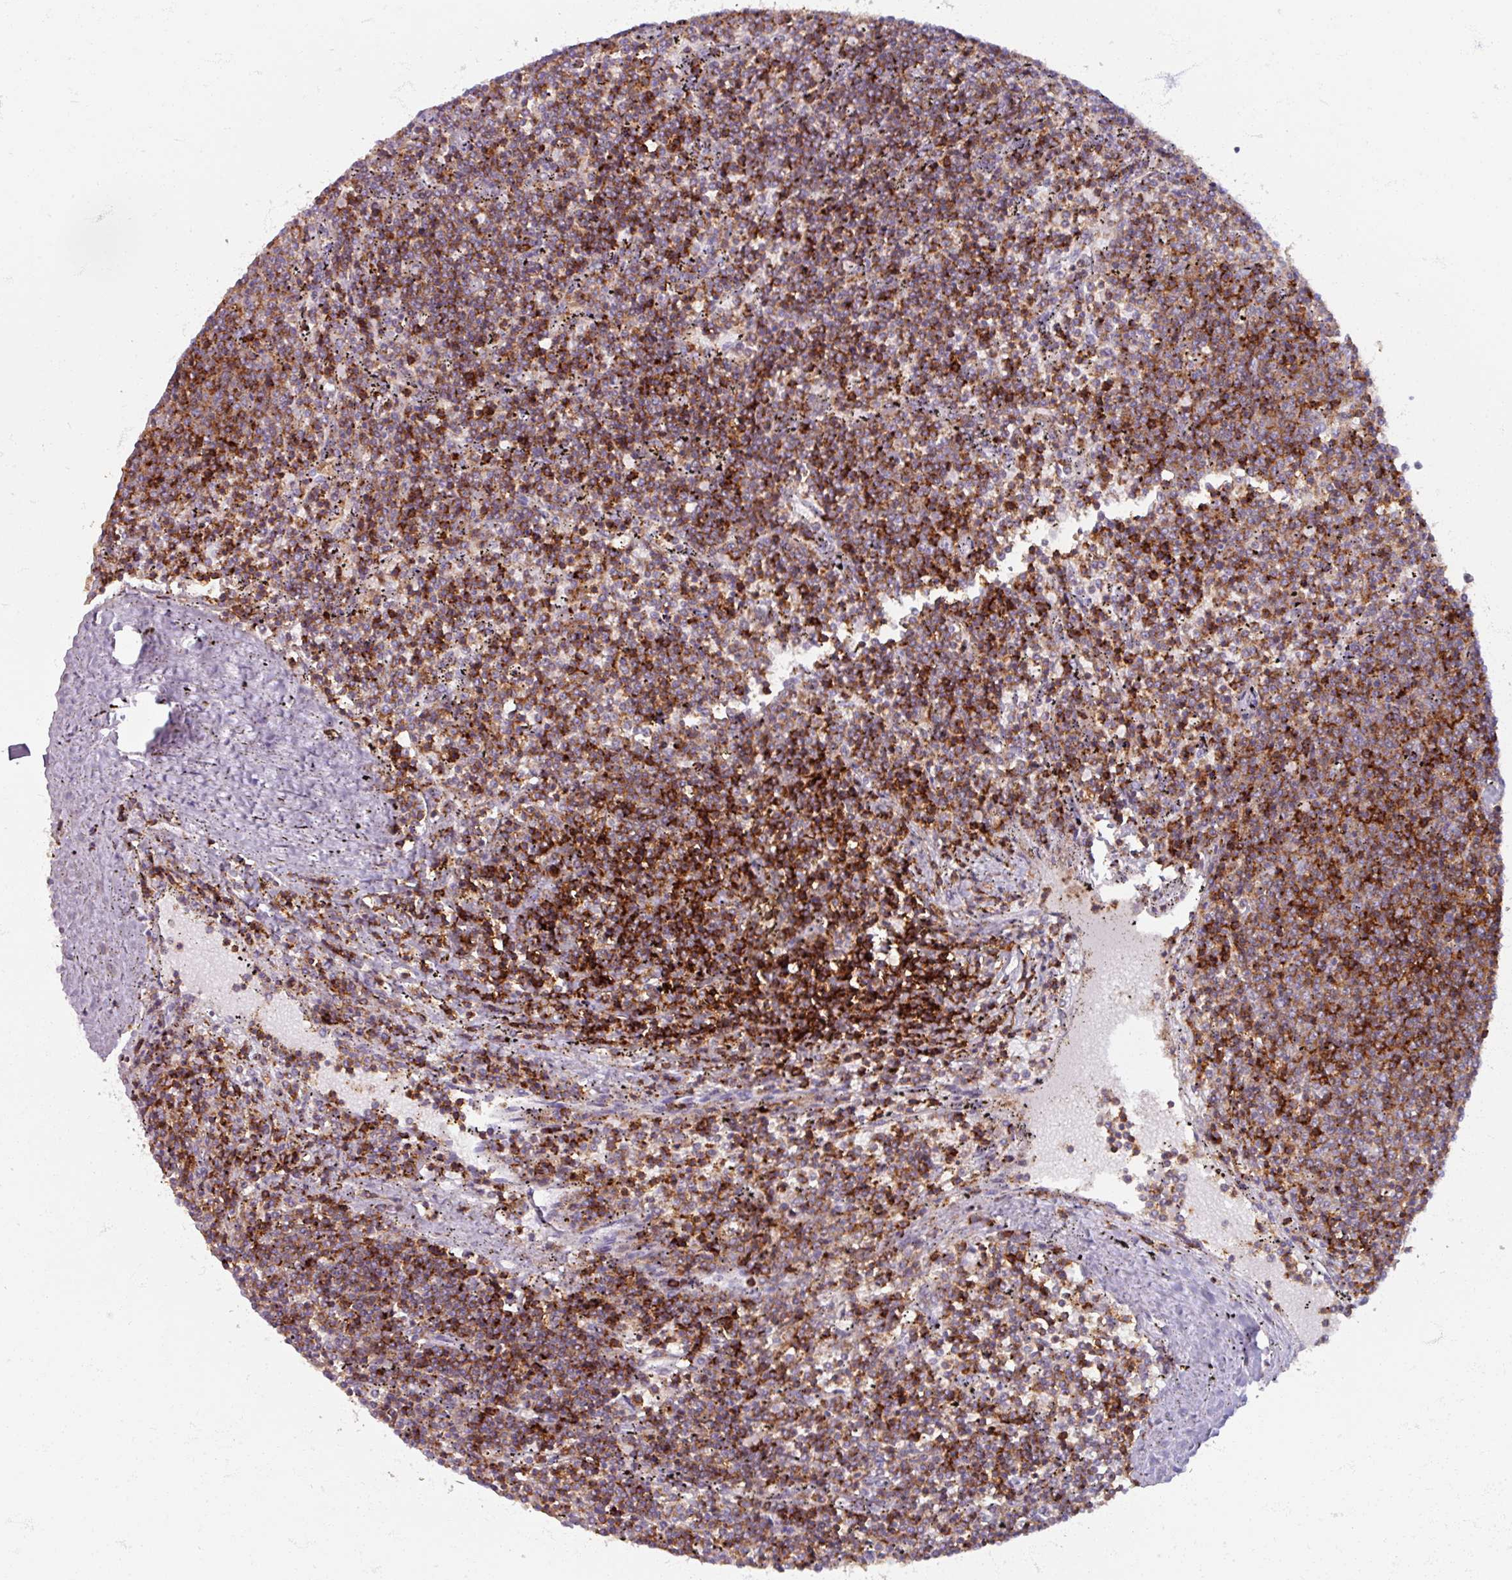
{"staining": {"intensity": "moderate", "quantity": ">75%", "location": "cytoplasmic/membranous"}, "tissue": "lymphoma", "cell_type": "Tumor cells", "image_type": "cancer", "snomed": [{"axis": "morphology", "description": "Malignant lymphoma, non-Hodgkin's type, Low grade"}, {"axis": "topography", "description": "Spleen"}], "caption": "A high-resolution image shows IHC staining of lymphoma, which reveals moderate cytoplasmic/membranous positivity in approximately >75% of tumor cells.", "gene": "PTPRC", "patient": {"sex": "female", "age": 50}}